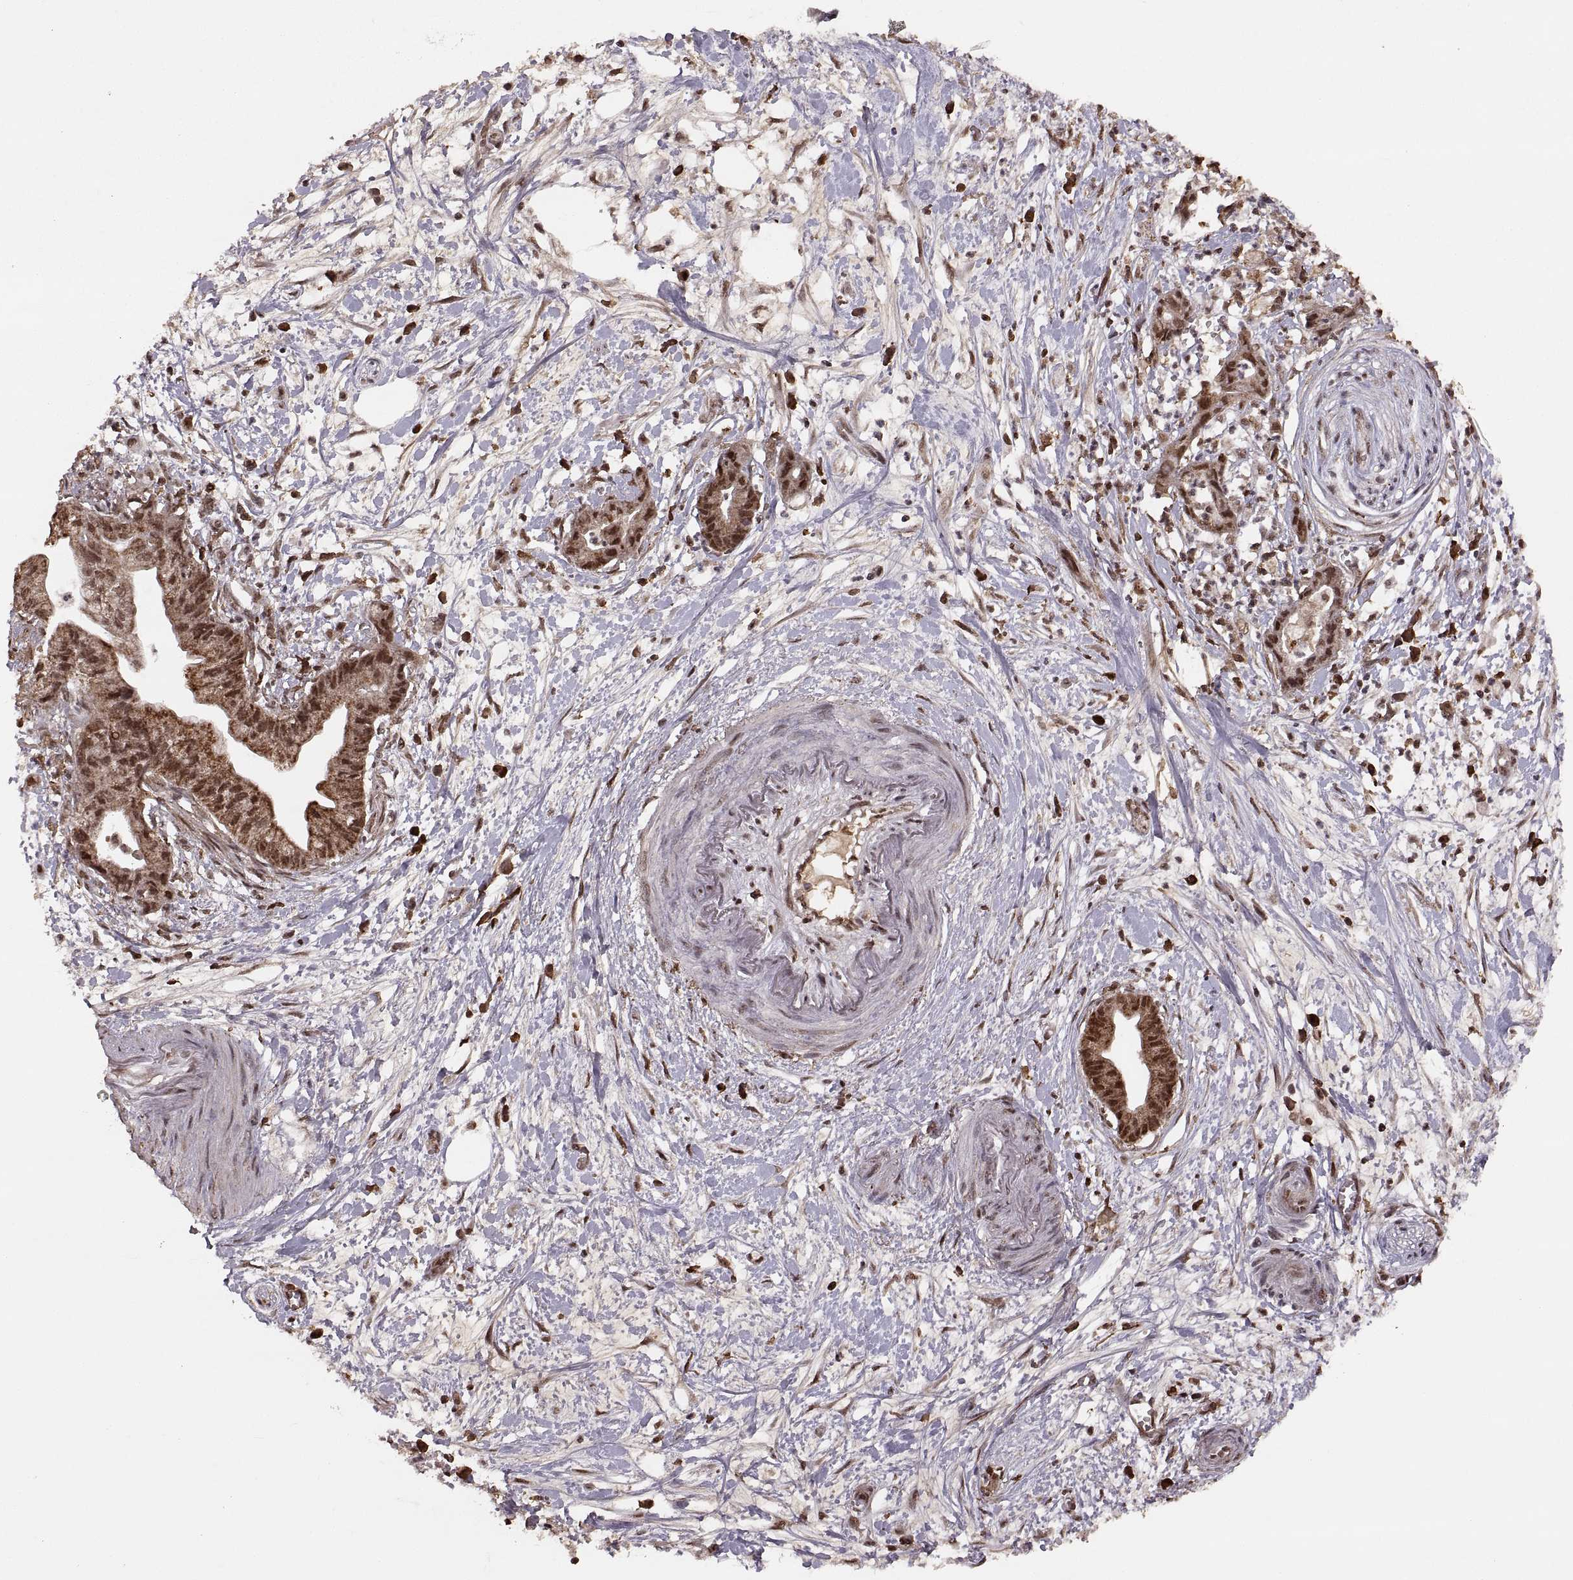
{"staining": {"intensity": "moderate", "quantity": "25%-75%", "location": "cytoplasmic/membranous,nuclear"}, "tissue": "pancreatic cancer", "cell_type": "Tumor cells", "image_type": "cancer", "snomed": [{"axis": "morphology", "description": "Normal tissue, NOS"}, {"axis": "morphology", "description": "Adenocarcinoma, NOS"}, {"axis": "topography", "description": "Lymph node"}, {"axis": "topography", "description": "Pancreas"}], "caption": "Immunohistochemistry (DAB (3,3'-diaminobenzidine)) staining of adenocarcinoma (pancreatic) exhibits moderate cytoplasmic/membranous and nuclear protein expression in approximately 25%-75% of tumor cells. Ihc stains the protein of interest in brown and the nuclei are stained blue.", "gene": "RFT1", "patient": {"sex": "female", "age": 58}}